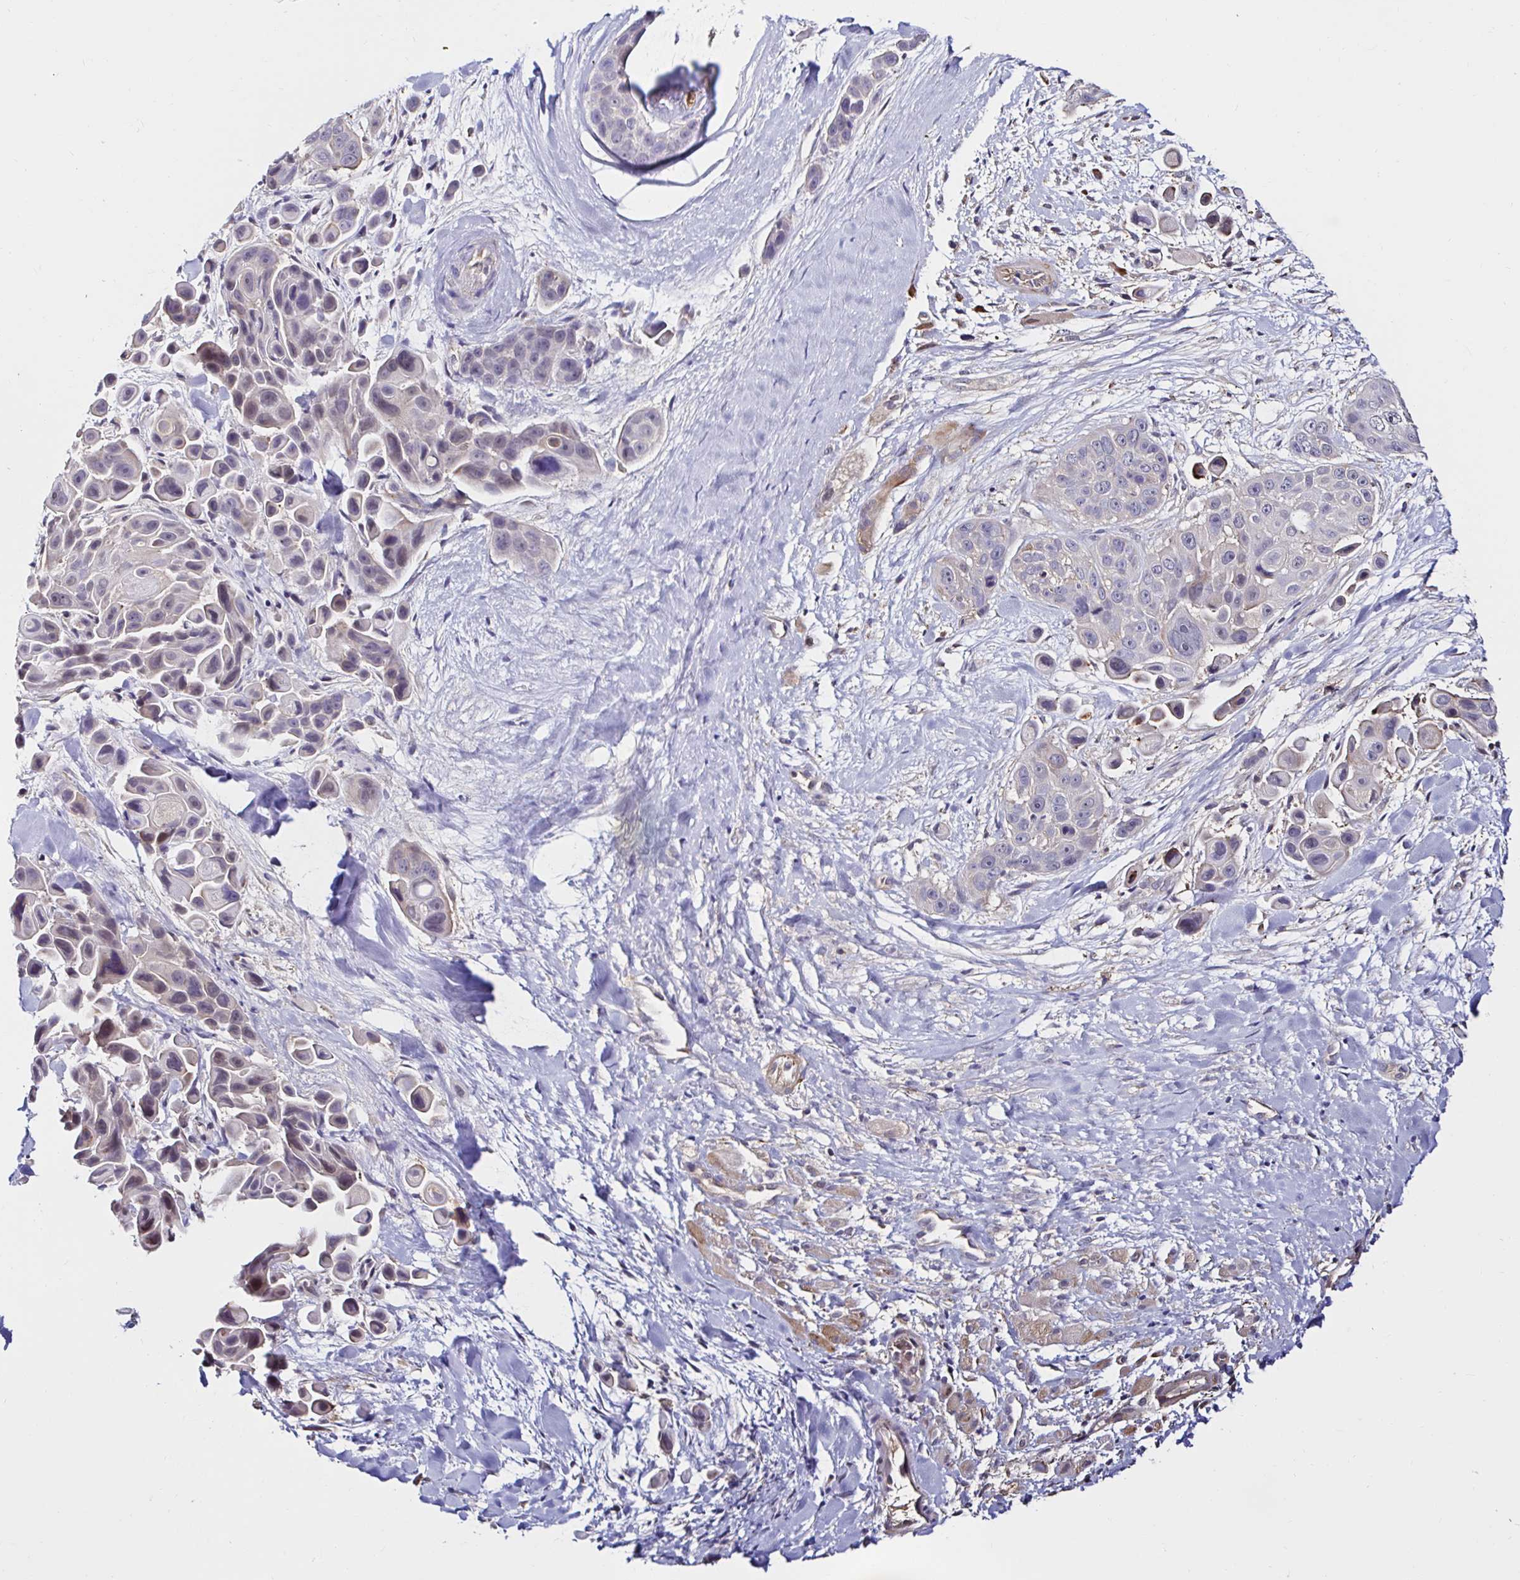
{"staining": {"intensity": "negative", "quantity": "none", "location": "none"}, "tissue": "skin cancer", "cell_type": "Tumor cells", "image_type": "cancer", "snomed": [{"axis": "morphology", "description": "Squamous cell carcinoma, NOS"}, {"axis": "topography", "description": "Skin"}], "caption": "Tumor cells are negative for brown protein staining in skin cancer.", "gene": "RSRP1", "patient": {"sex": "male", "age": 67}}